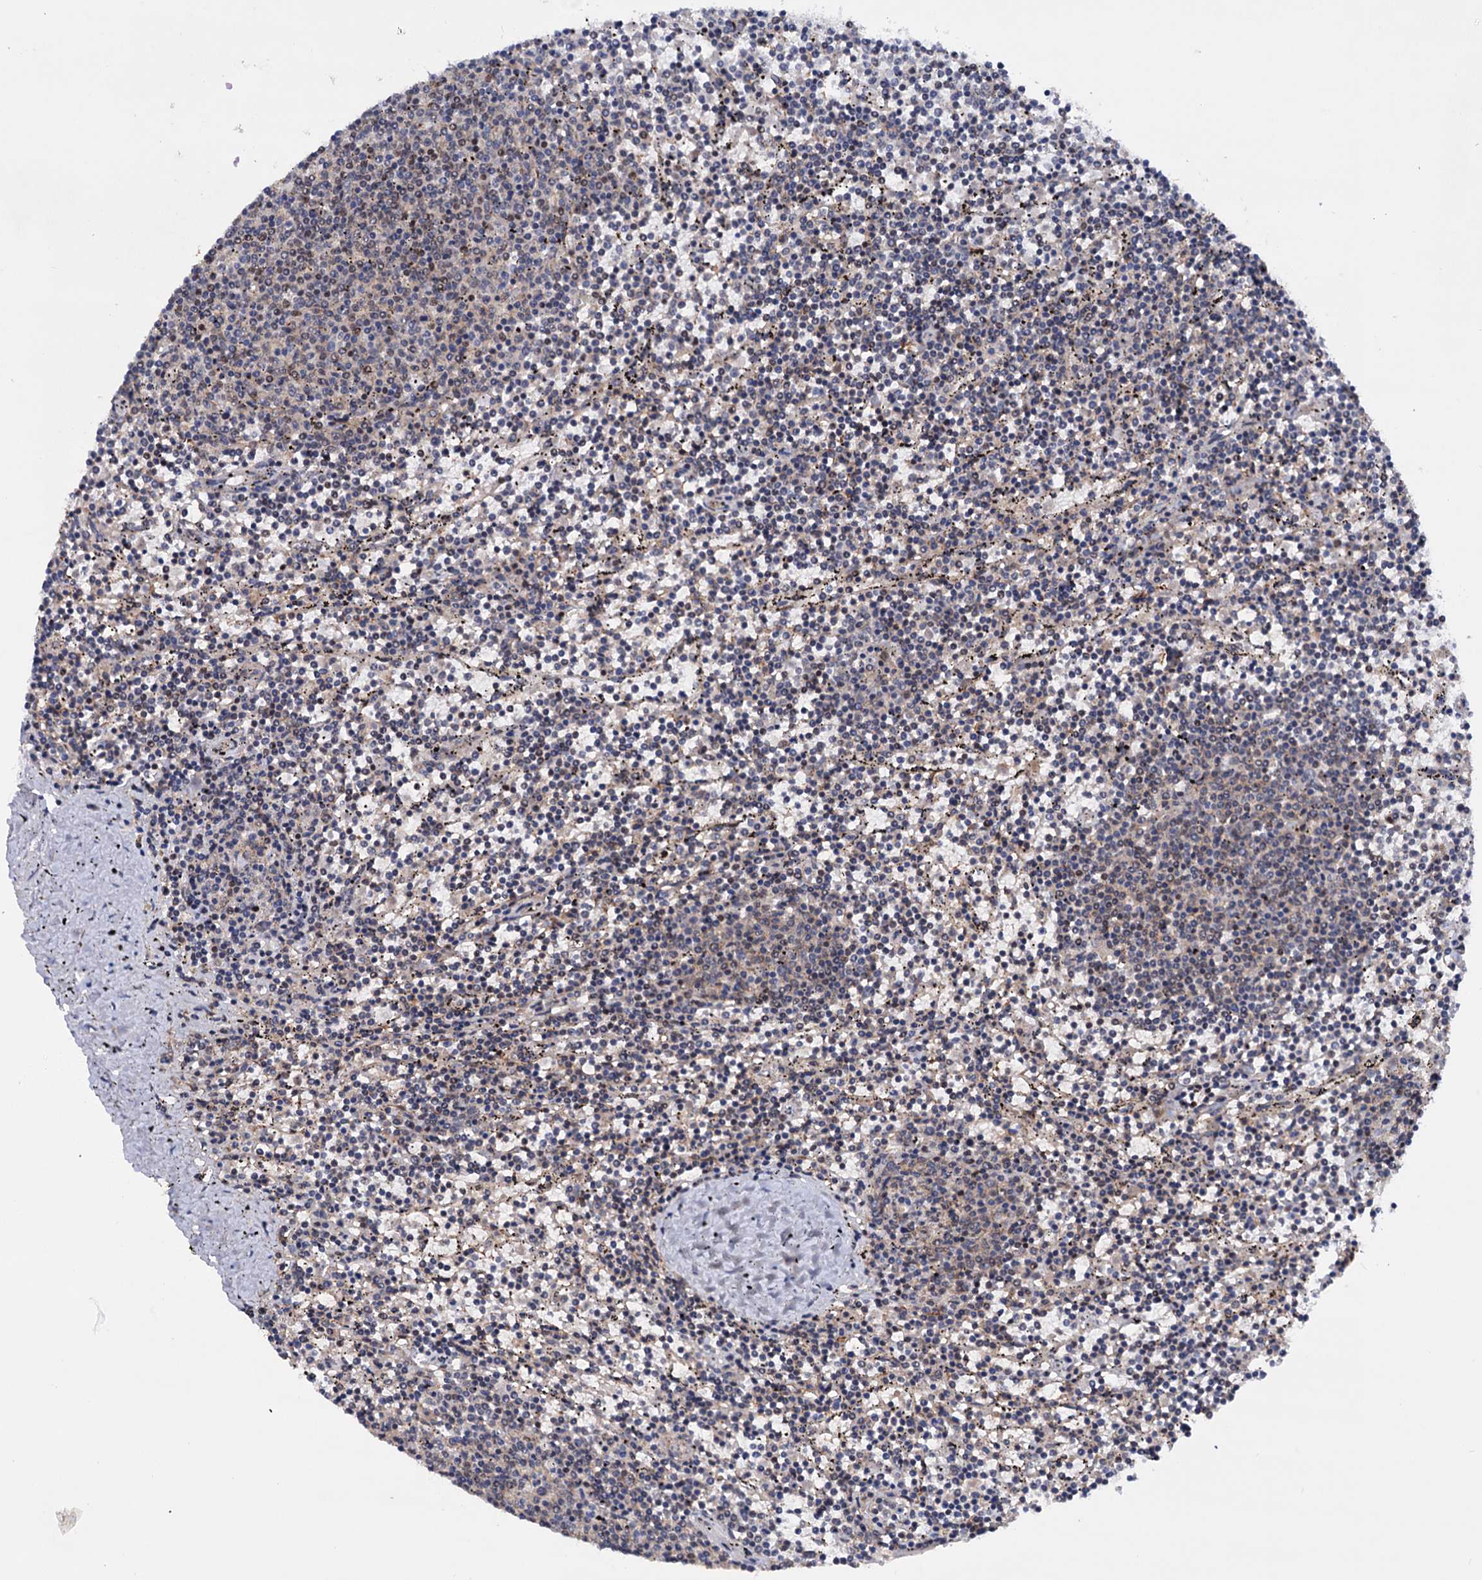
{"staining": {"intensity": "negative", "quantity": "none", "location": "none"}, "tissue": "lymphoma", "cell_type": "Tumor cells", "image_type": "cancer", "snomed": [{"axis": "morphology", "description": "Malignant lymphoma, non-Hodgkin's type, Low grade"}, {"axis": "topography", "description": "Spleen"}], "caption": "Immunohistochemical staining of human lymphoma demonstrates no significant staining in tumor cells.", "gene": "TBC1D12", "patient": {"sex": "female", "age": 50}}